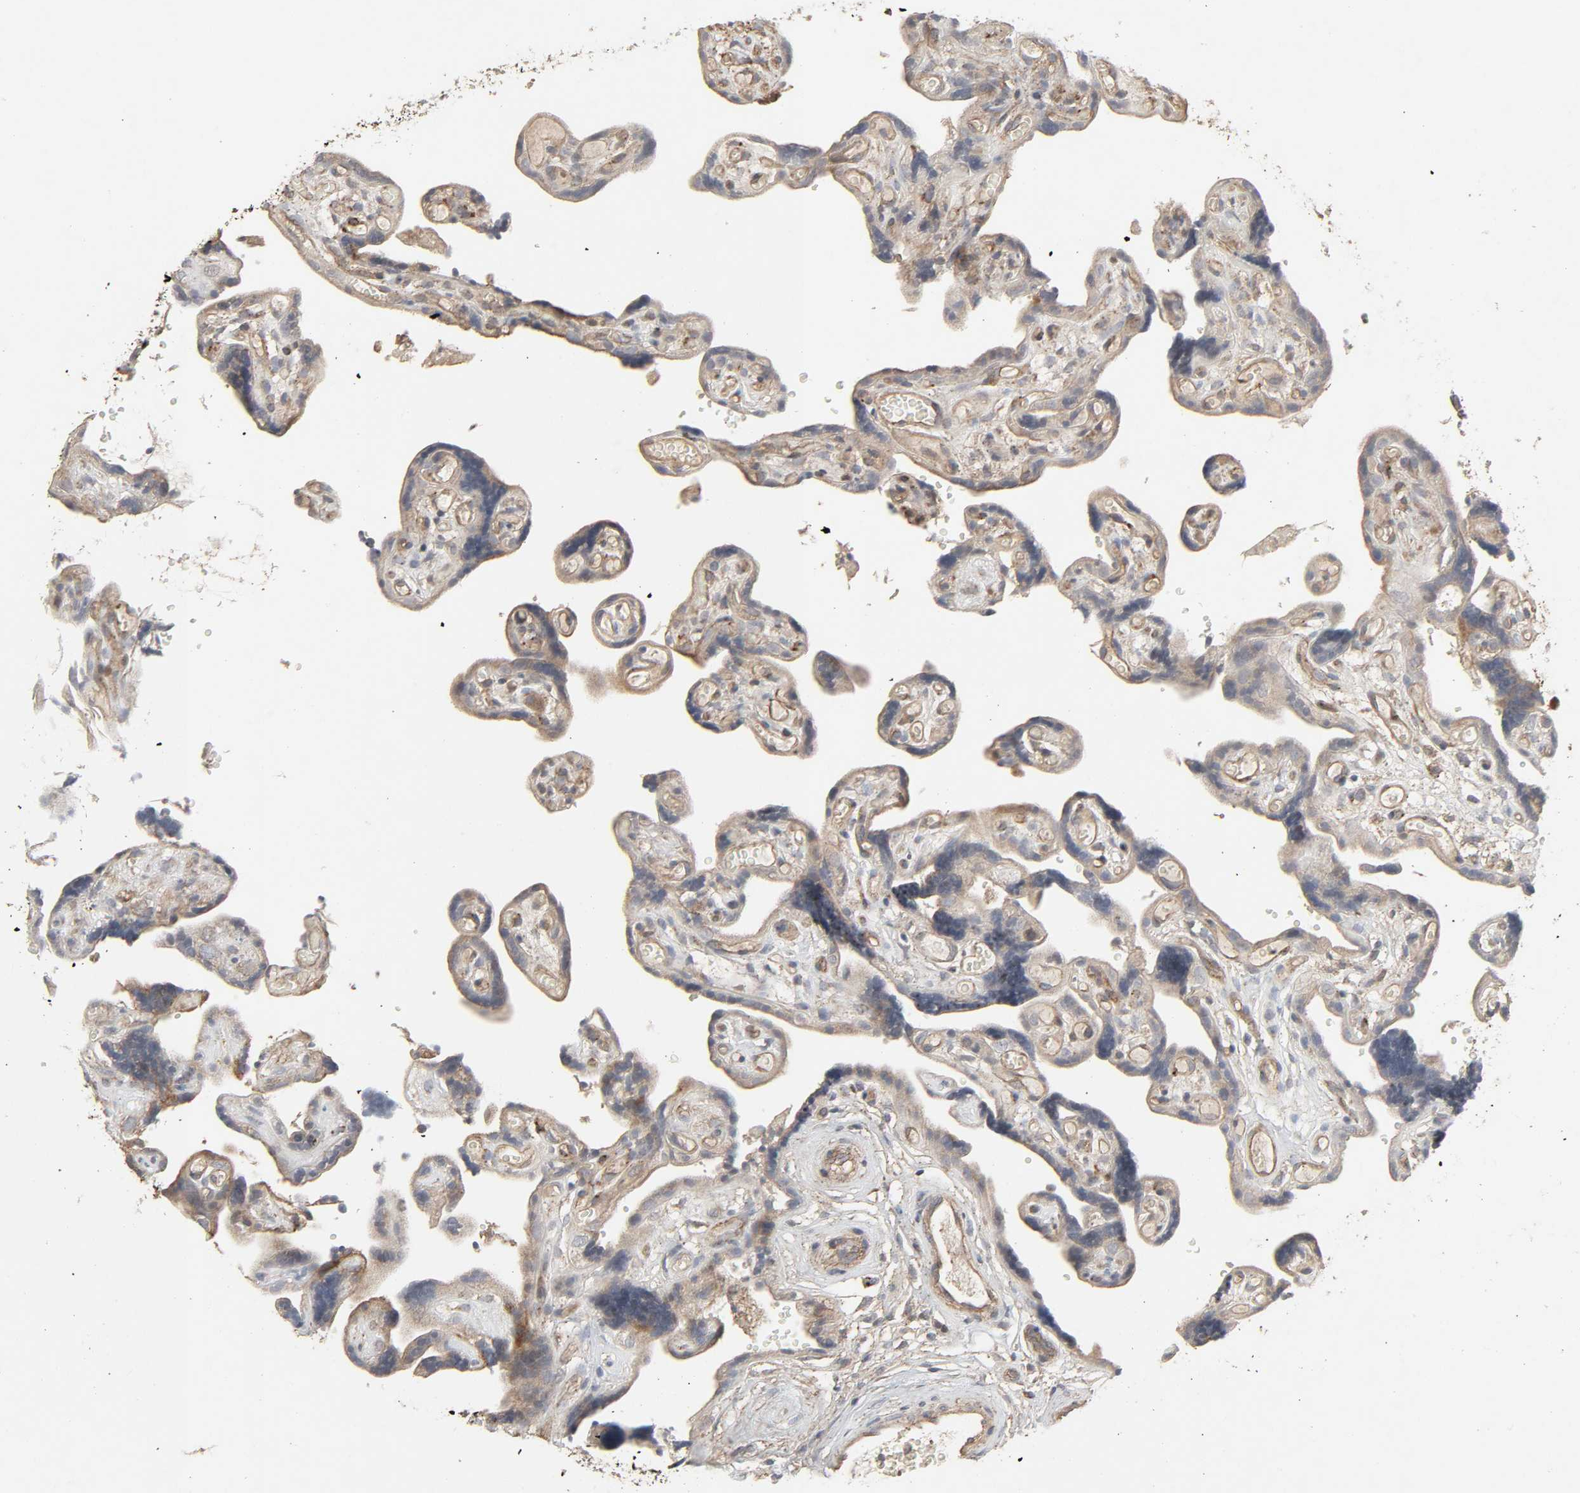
{"staining": {"intensity": "weak", "quantity": ">75%", "location": "cytoplasmic/membranous"}, "tissue": "placenta", "cell_type": "Decidual cells", "image_type": "normal", "snomed": [{"axis": "morphology", "description": "Normal tissue, NOS"}, {"axis": "topography", "description": "Placenta"}], "caption": "Immunohistochemical staining of normal human placenta displays weak cytoplasmic/membranous protein expression in about >75% of decidual cells. (IHC, brightfield microscopy, high magnification).", "gene": "ADCY4", "patient": {"sex": "female", "age": 30}}